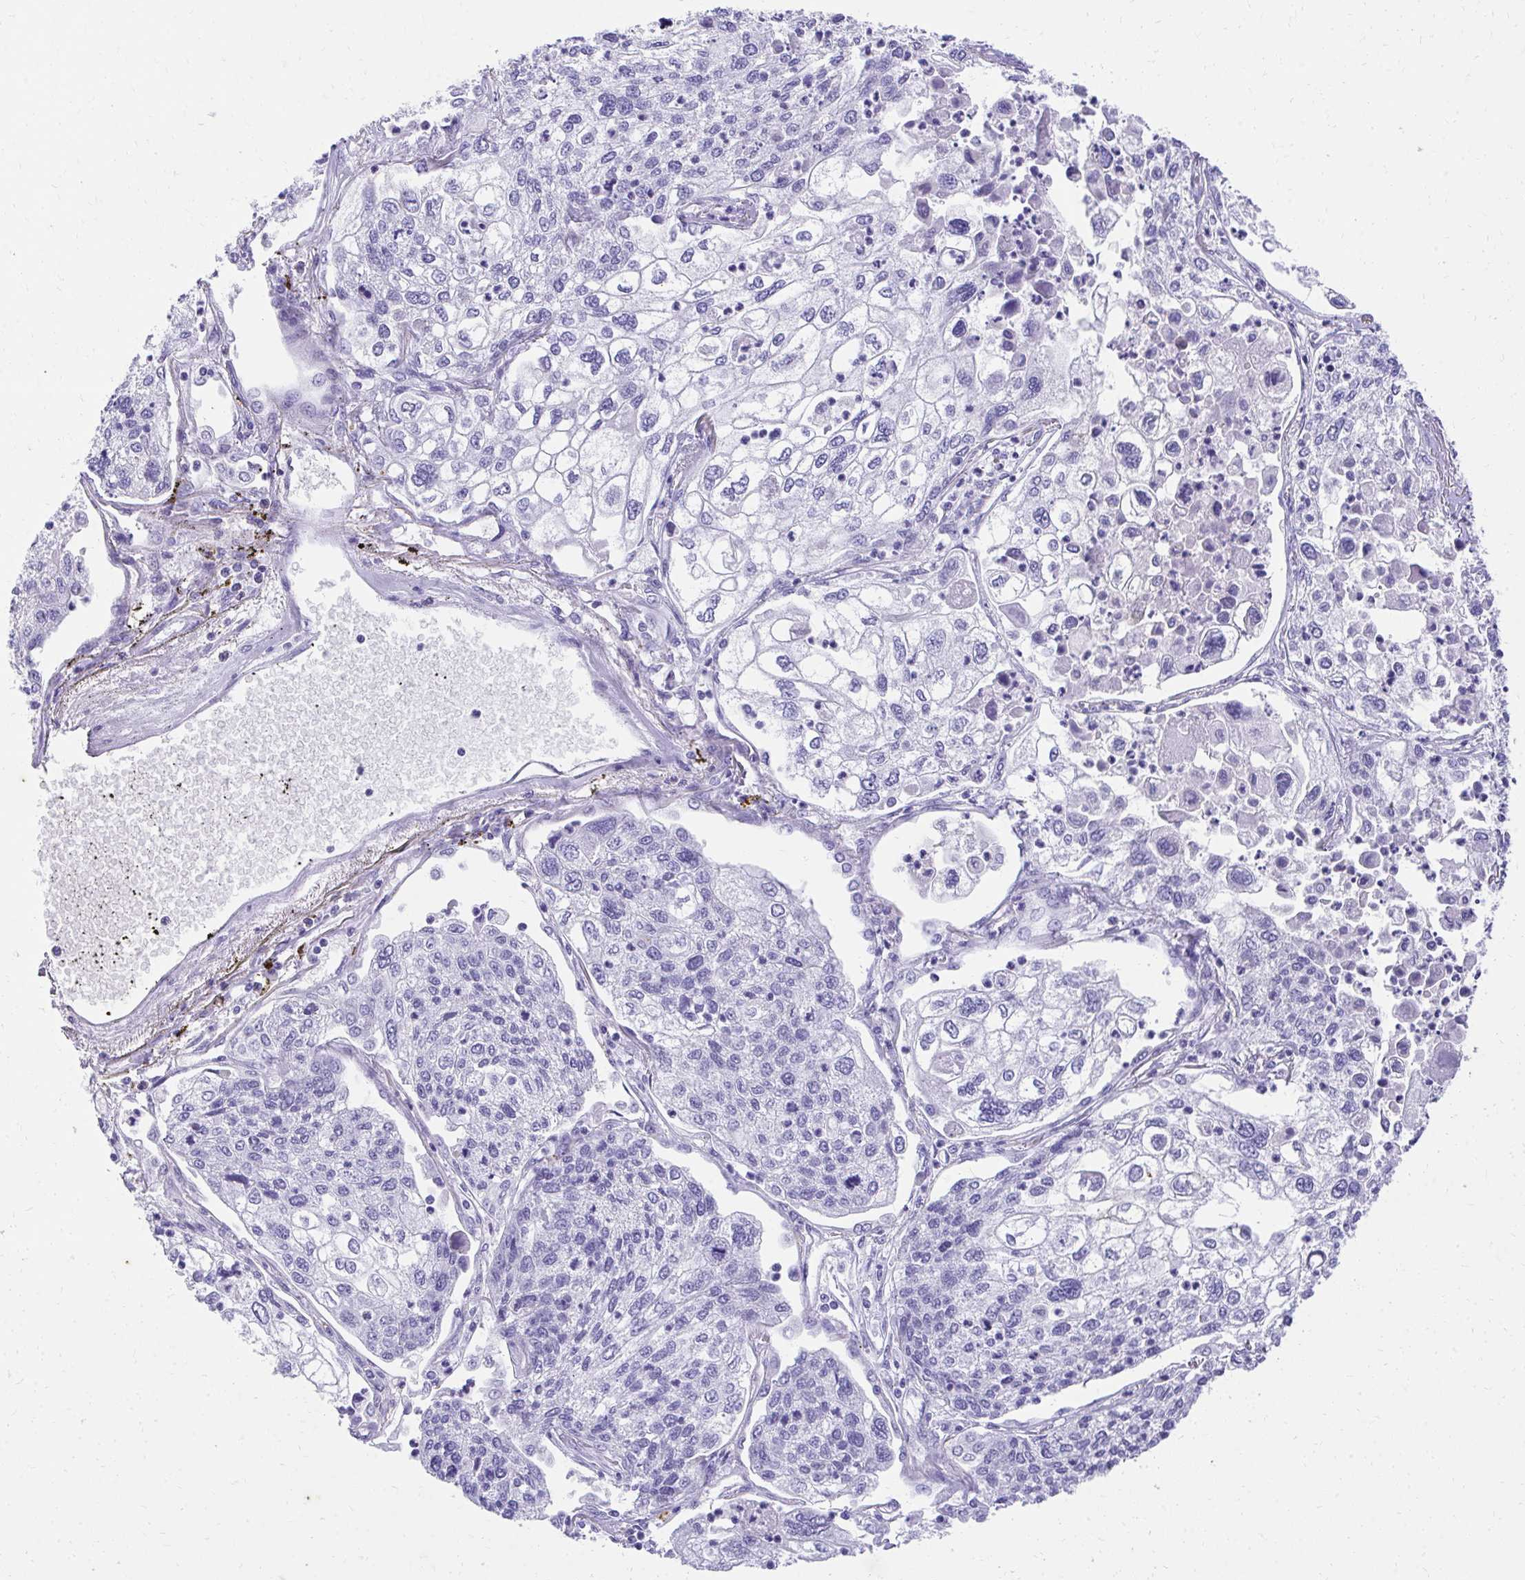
{"staining": {"intensity": "negative", "quantity": "none", "location": "none"}, "tissue": "lung cancer", "cell_type": "Tumor cells", "image_type": "cancer", "snomed": [{"axis": "morphology", "description": "Squamous cell carcinoma, NOS"}, {"axis": "topography", "description": "Lung"}], "caption": "Immunohistochemical staining of human lung cancer (squamous cell carcinoma) demonstrates no significant positivity in tumor cells.", "gene": "KLK1", "patient": {"sex": "male", "age": 74}}